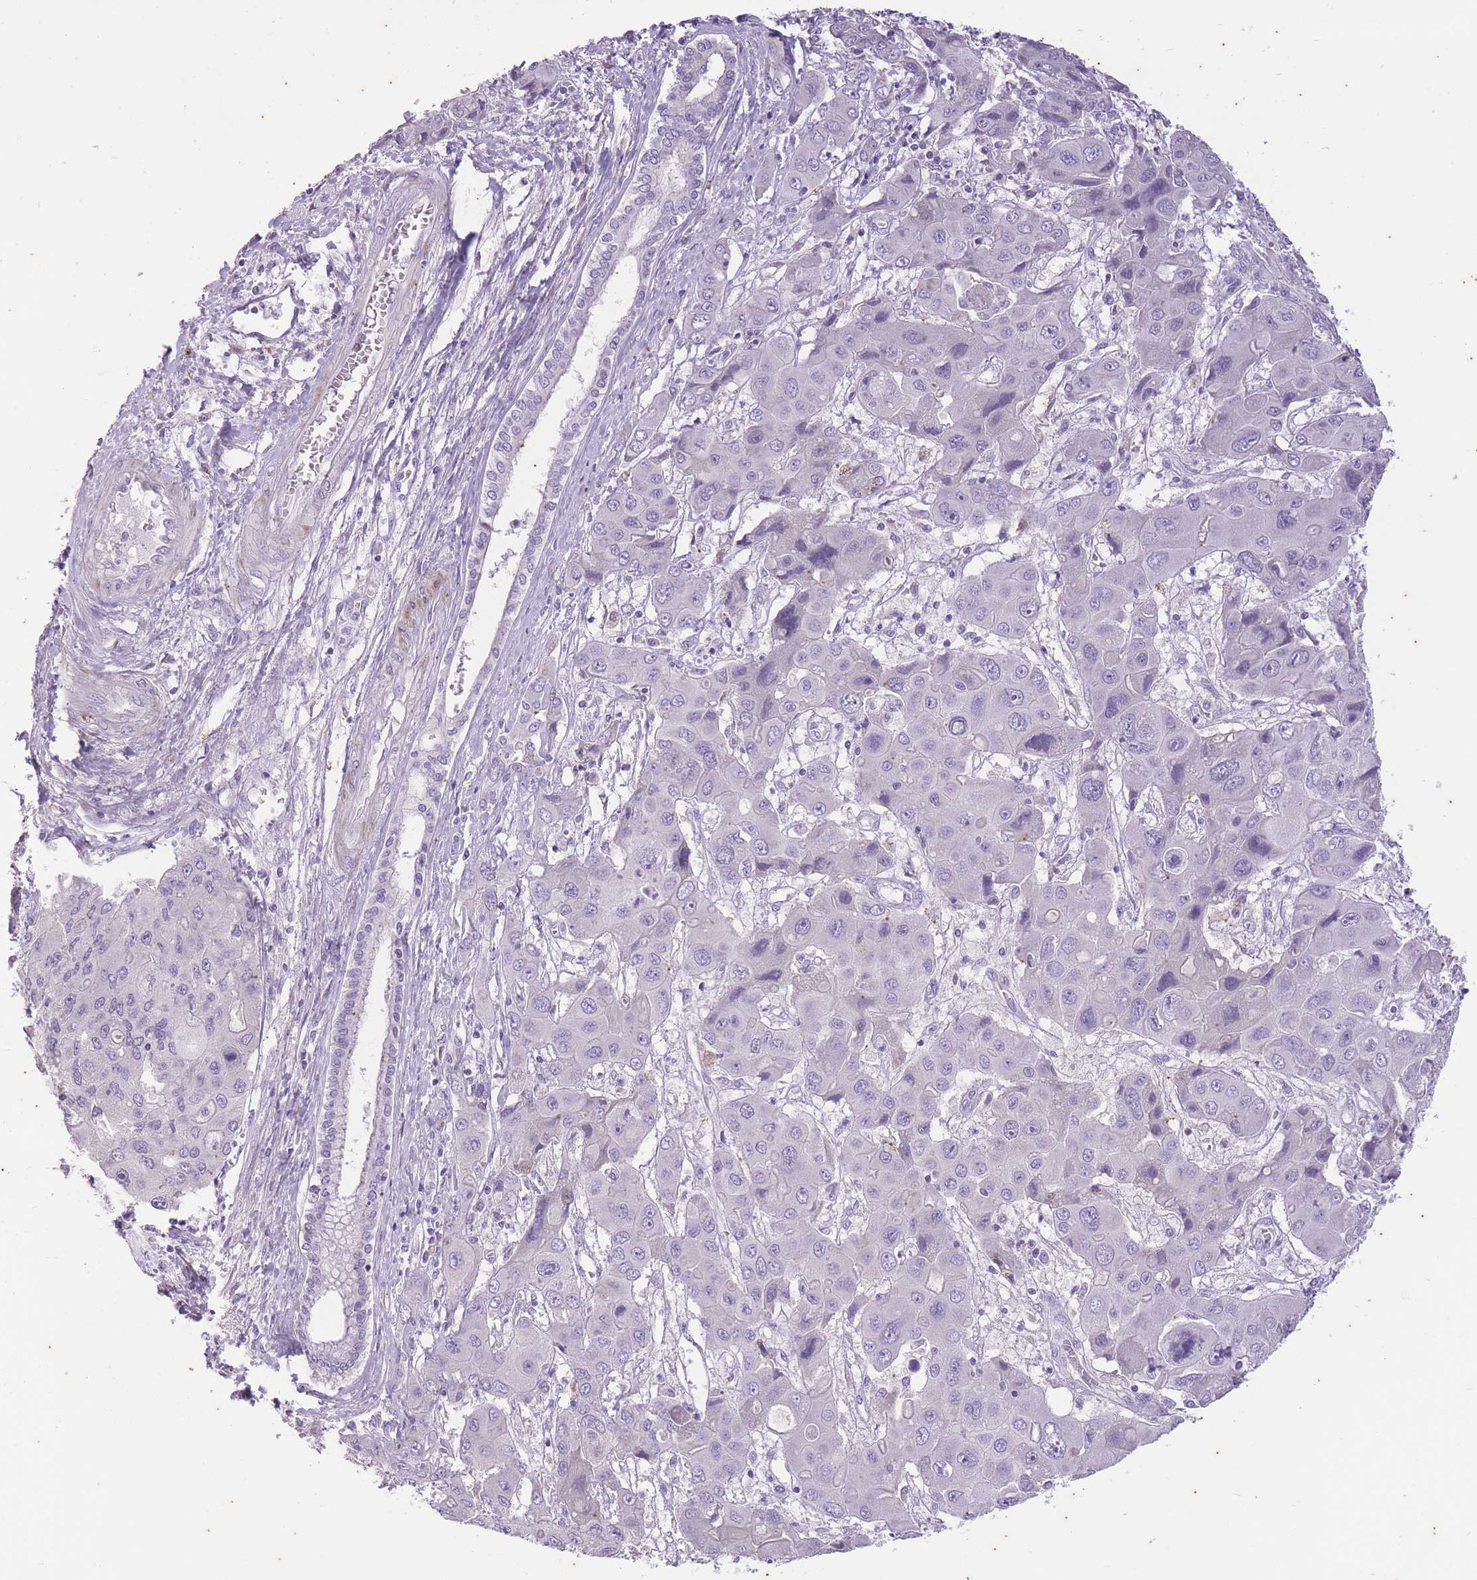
{"staining": {"intensity": "negative", "quantity": "none", "location": "none"}, "tissue": "liver cancer", "cell_type": "Tumor cells", "image_type": "cancer", "snomed": [{"axis": "morphology", "description": "Cholangiocarcinoma"}, {"axis": "topography", "description": "Liver"}], "caption": "Liver cancer was stained to show a protein in brown. There is no significant positivity in tumor cells.", "gene": "CNTNAP3", "patient": {"sex": "male", "age": 67}}